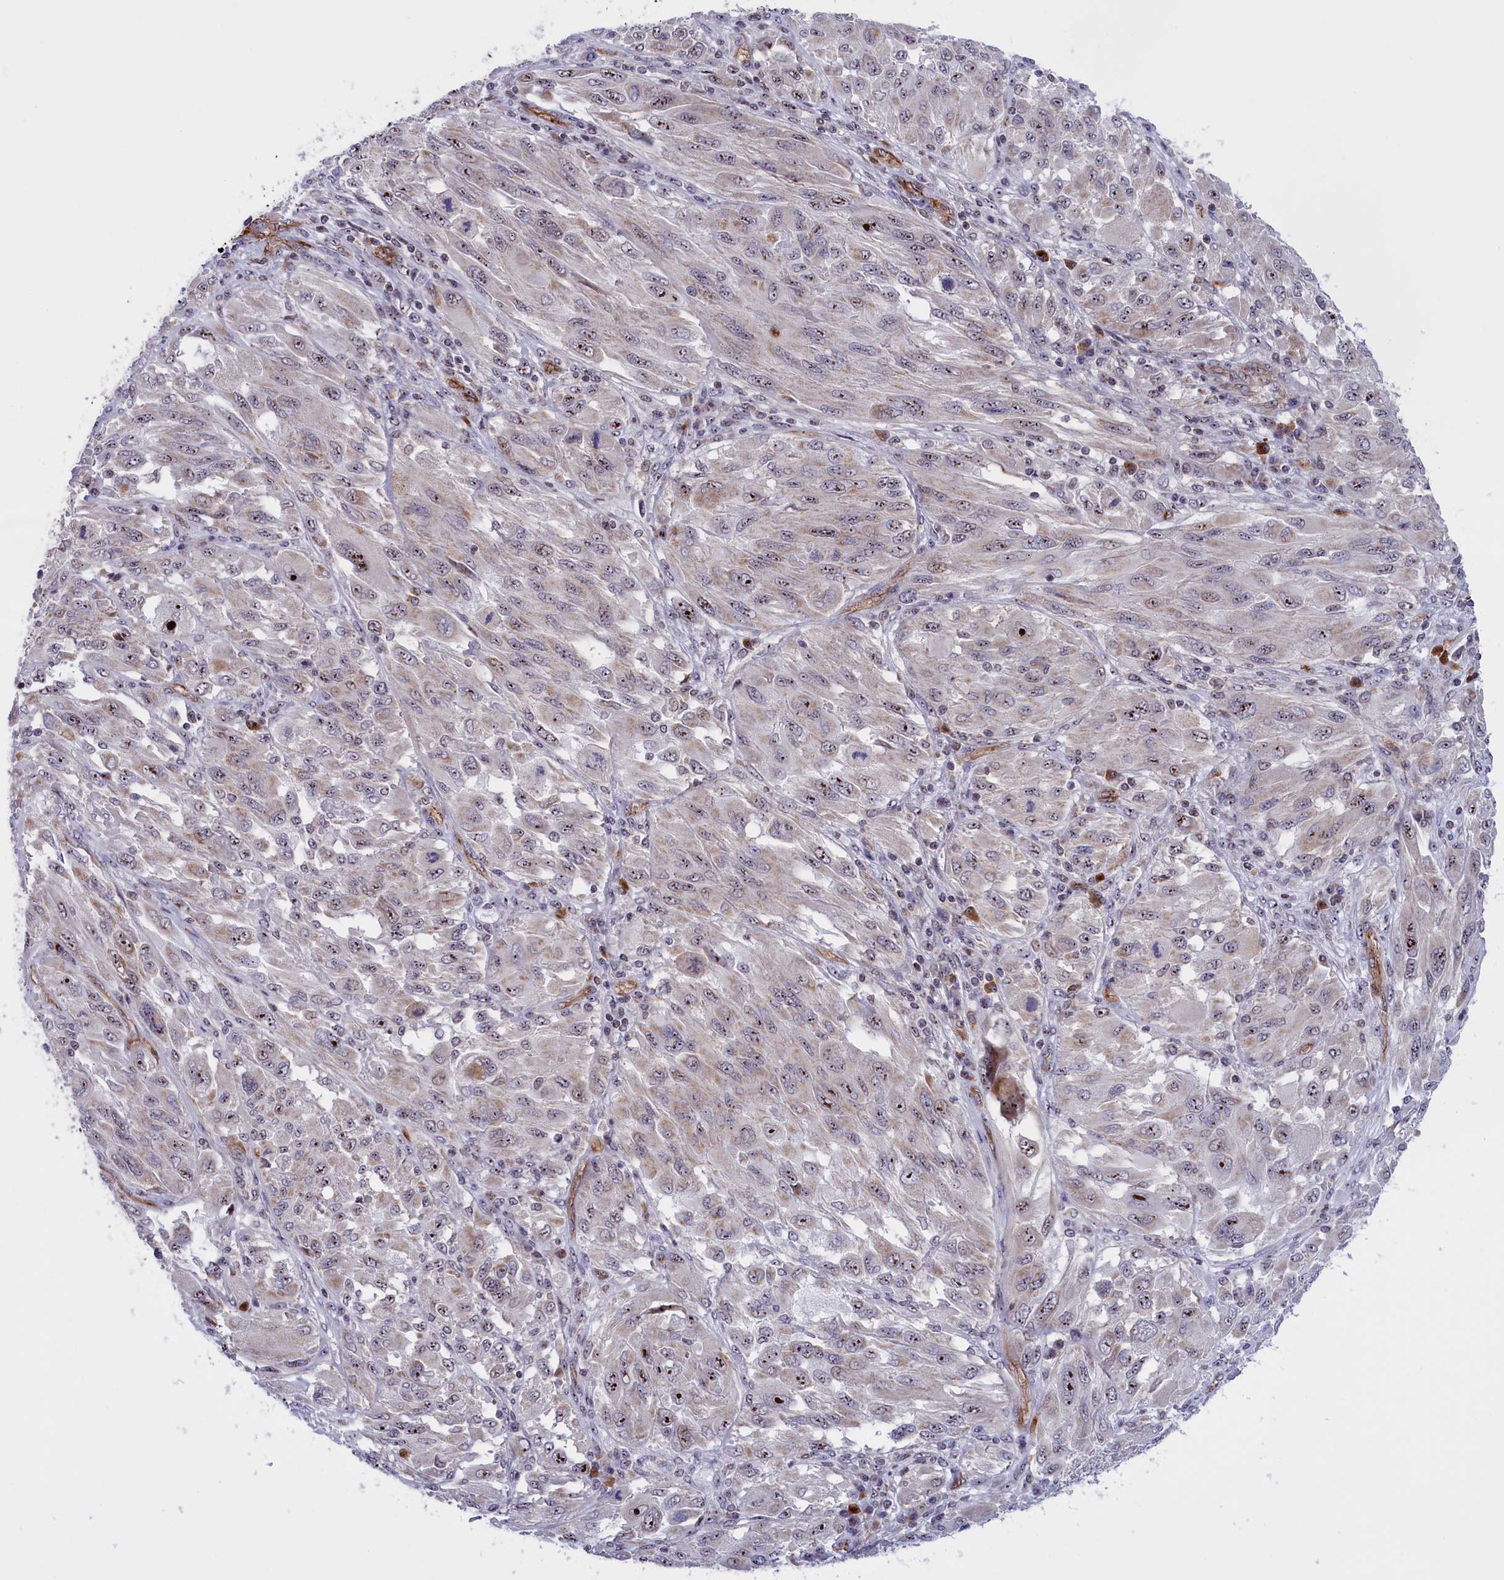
{"staining": {"intensity": "moderate", "quantity": "<25%", "location": "nuclear"}, "tissue": "melanoma", "cell_type": "Tumor cells", "image_type": "cancer", "snomed": [{"axis": "morphology", "description": "Malignant melanoma, NOS"}, {"axis": "topography", "description": "Skin"}], "caption": "Protein expression analysis of human malignant melanoma reveals moderate nuclear expression in about <25% of tumor cells.", "gene": "MPND", "patient": {"sex": "female", "age": 91}}